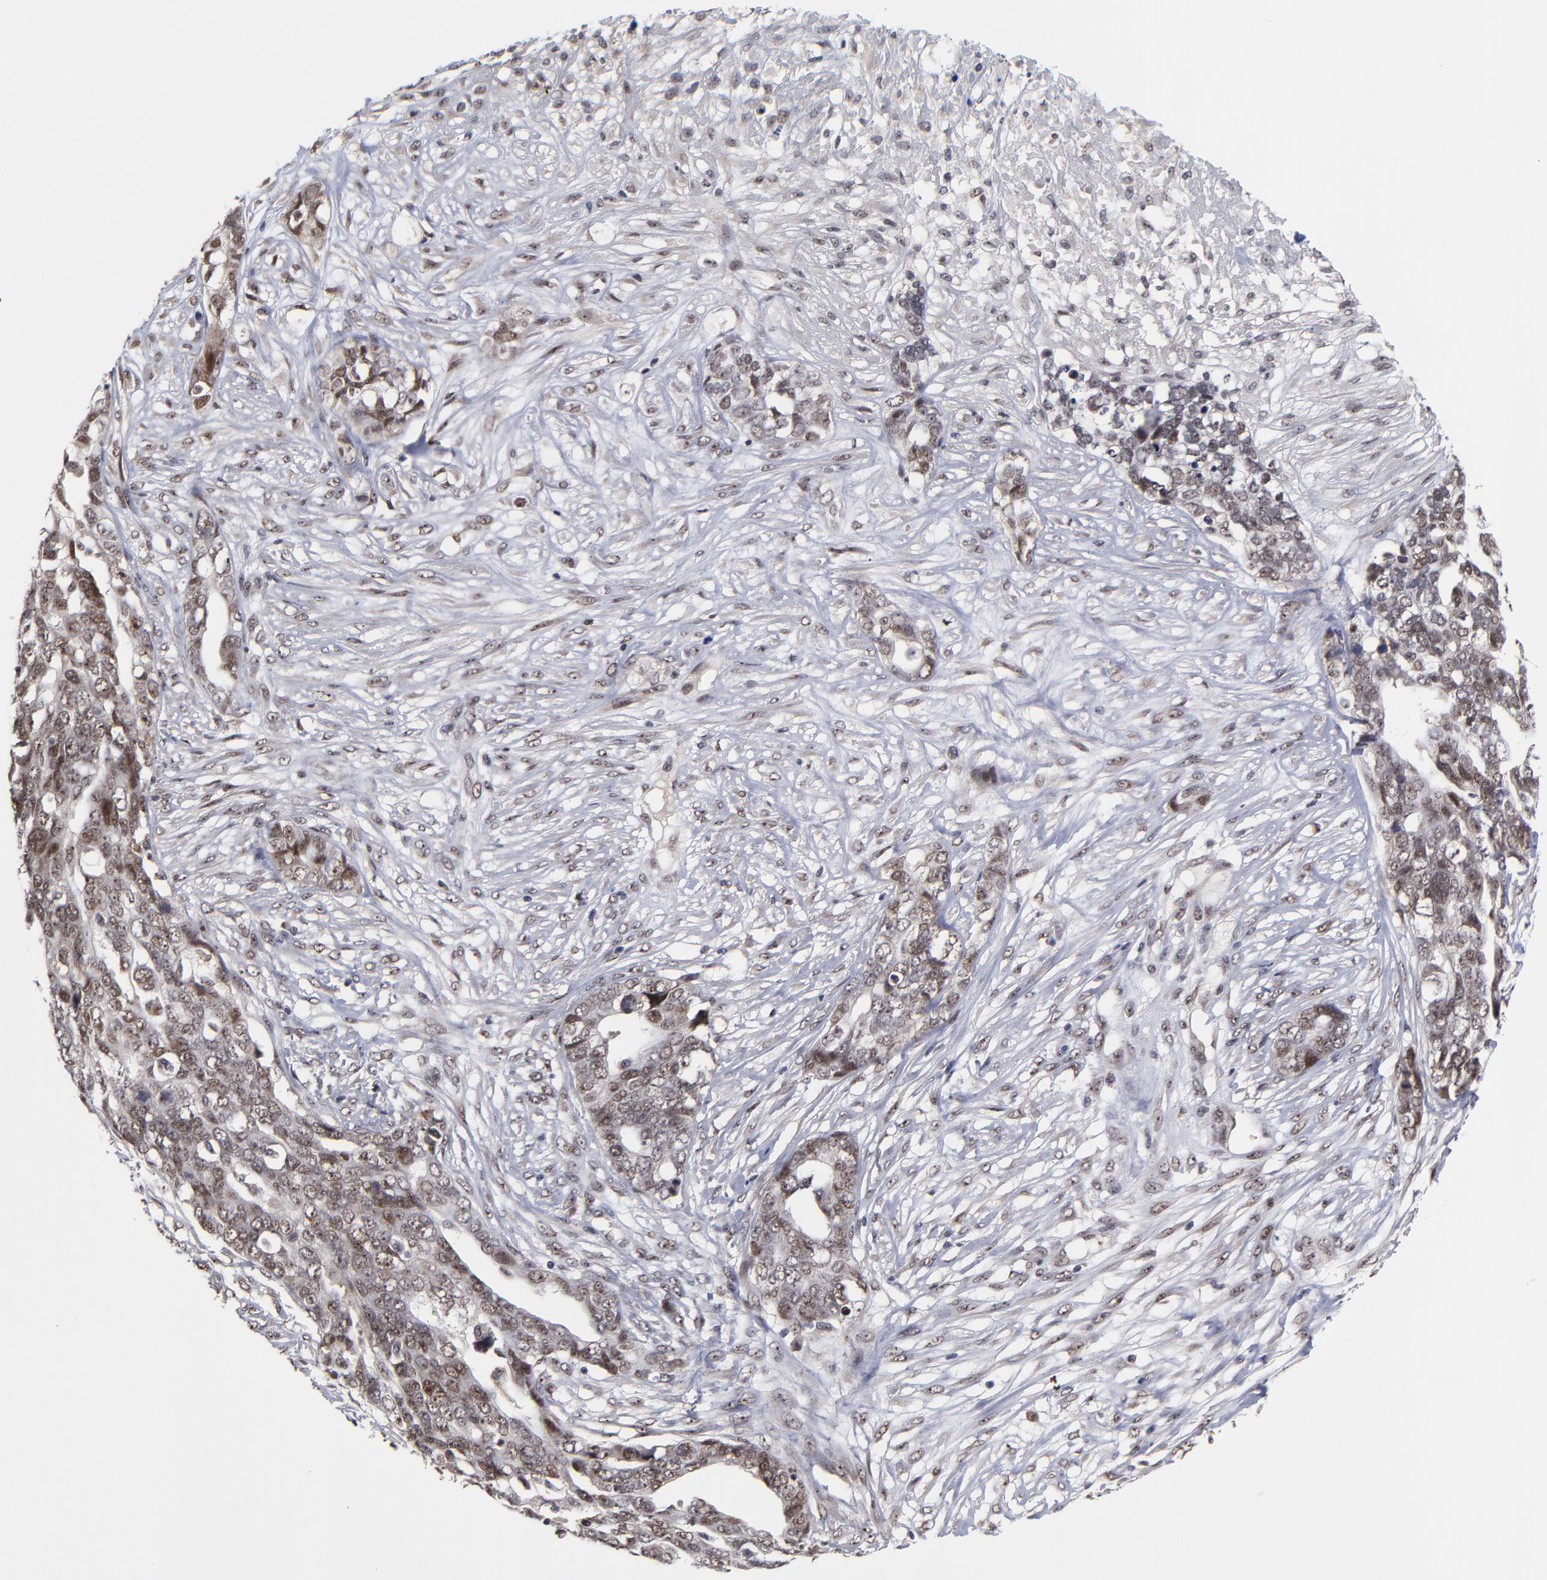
{"staining": {"intensity": "weak", "quantity": "25%-75%", "location": "cytoplasmic/membranous,nuclear"}, "tissue": "ovarian cancer", "cell_type": "Tumor cells", "image_type": "cancer", "snomed": [{"axis": "morphology", "description": "Normal tissue, NOS"}, {"axis": "morphology", "description": "Cystadenocarcinoma, serous, NOS"}, {"axis": "topography", "description": "Fallopian tube"}, {"axis": "topography", "description": "Ovary"}], "caption": "Immunohistochemical staining of ovarian serous cystadenocarcinoma displays weak cytoplasmic/membranous and nuclear protein staining in approximately 25%-75% of tumor cells. (Brightfield microscopy of DAB IHC at high magnification).", "gene": "ZNF419", "patient": {"sex": "female", "age": 56}}